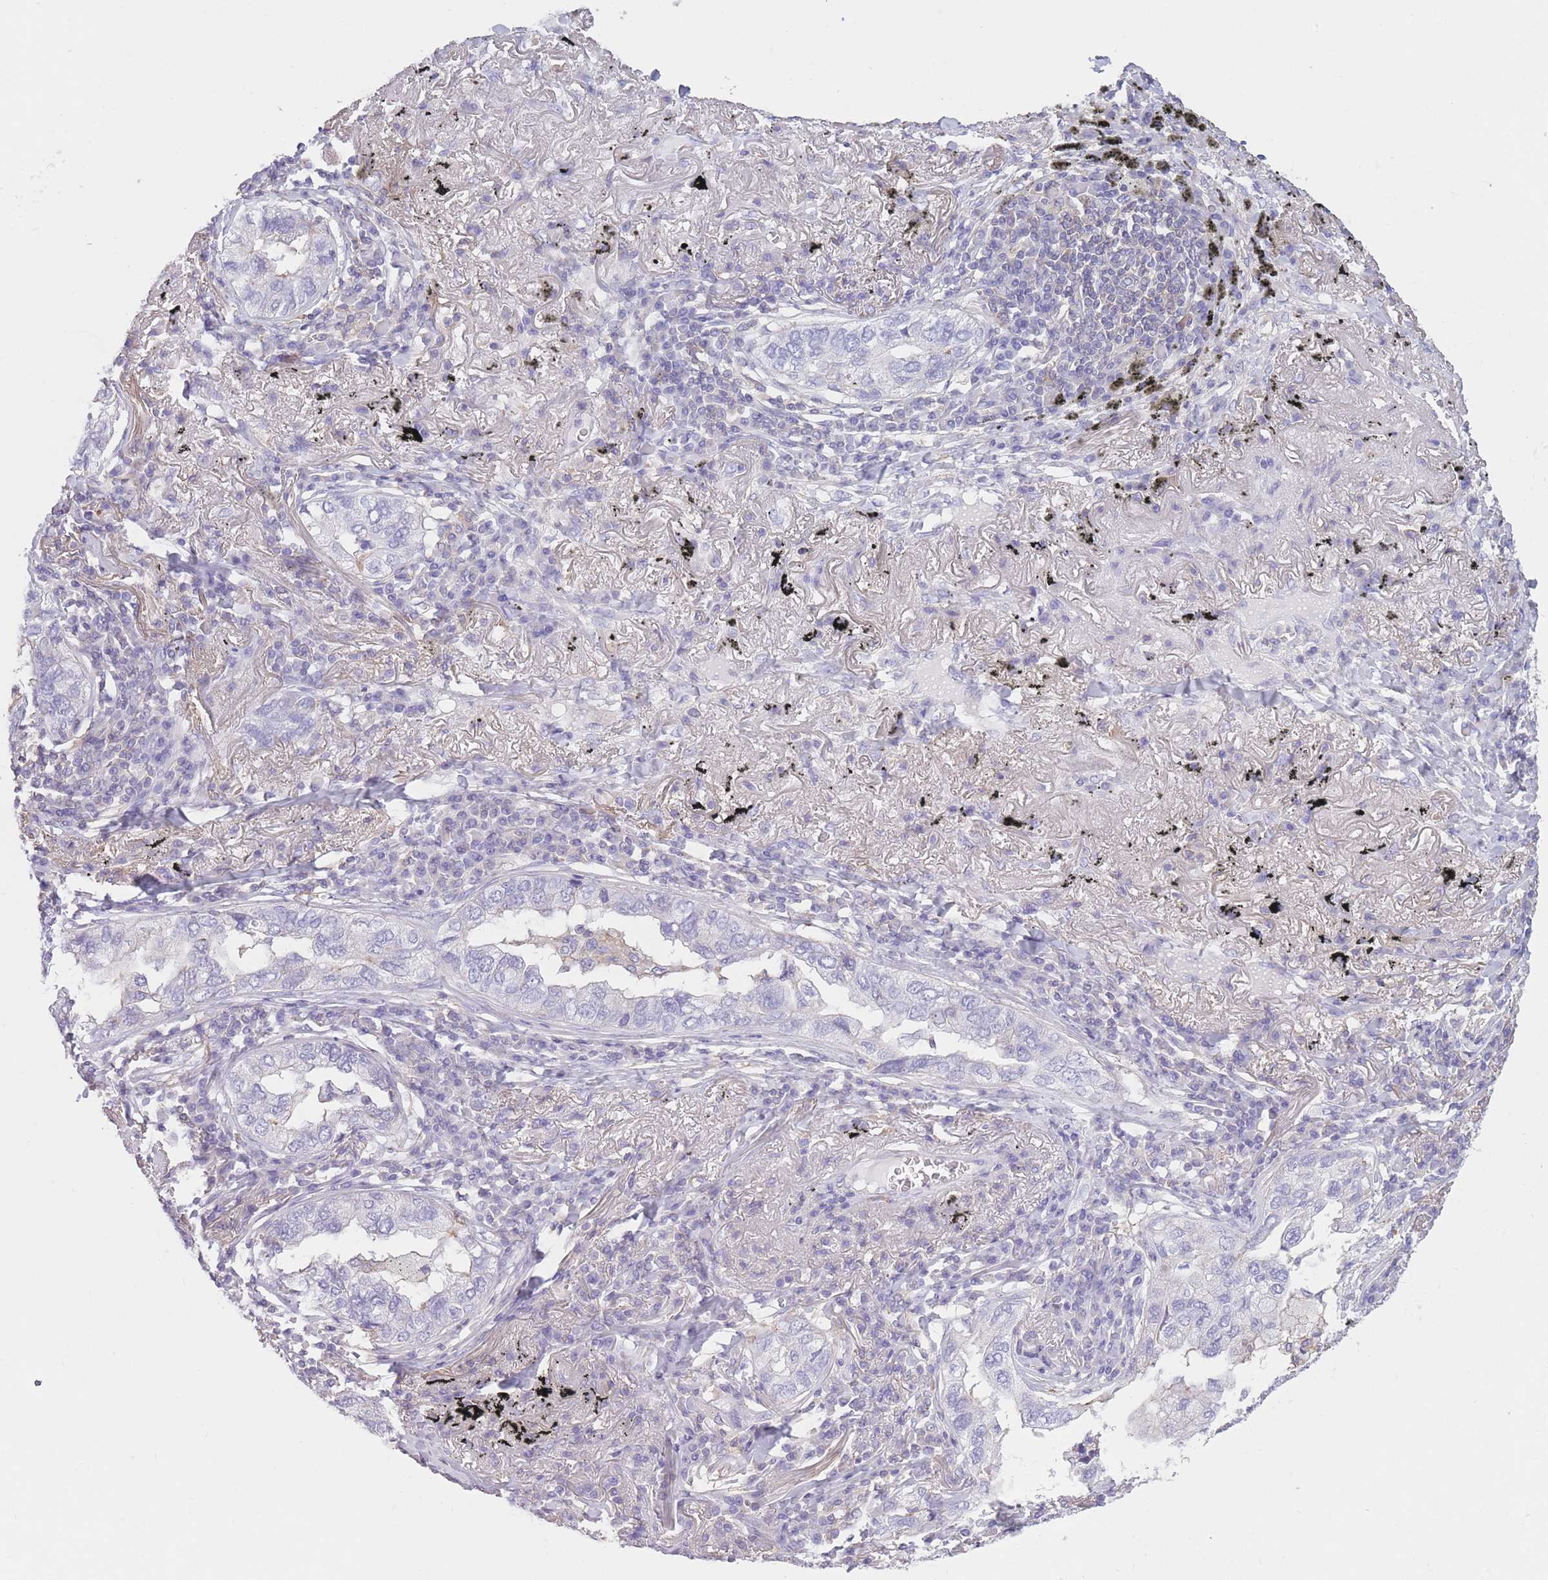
{"staining": {"intensity": "negative", "quantity": "none", "location": "none"}, "tissue": "lung cancer", "cell_type": "Tumor cells", "image_type": "cancer", "snomed": [{"axis": "morphology", "description": "Adenocarcinoma, NOS"}, {"axis": "topography", "description": "Lung"}], "caption": "This is a image of immunohistochemistry (IHC) staining of lung cancer (adenocarcinoma), which shows no expression in tumor cells.", "gene": "PDHA1", "patient": {"sex": "male", "age": 65}}